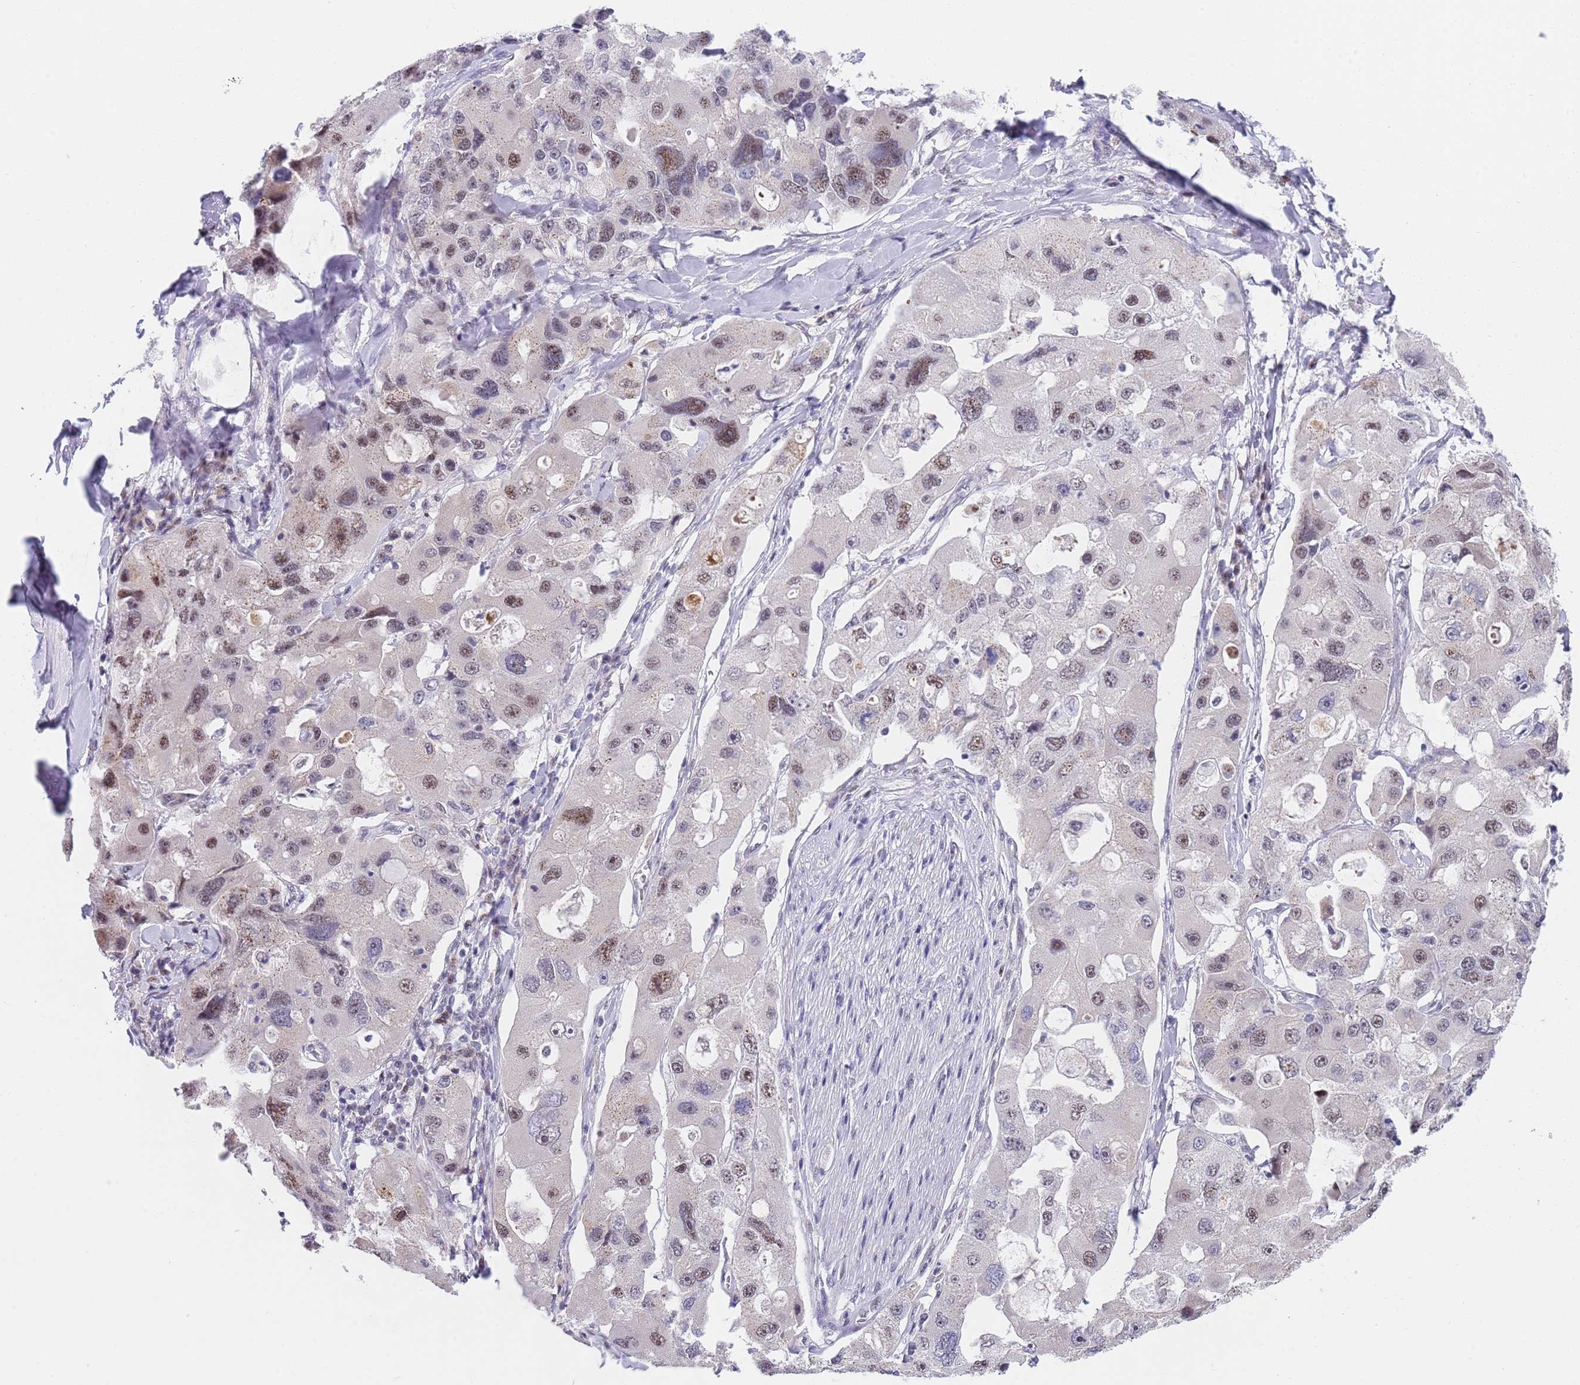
{"staining": {"intensity": "weak", "quantity": "25%-75%", "location": "nuclear"}, "tissue": "lung cancer", "cell_type": "Tumor cells", "image_type": "cancer", "snomed": [{"axis": "morphology", "description": "Adenocarcinoma, NOS"}, {"axis": "topography", "description": "Lung"}], "caption": "An IHC photomicrograph of tumor tissue is shown. Protein staining in brown highlights weak nuclear positivity in lung cancer within tumor cells. (IHC, brightfield microscopy, high magnification).", "gene": "PLCL2", "patient": {"sex": "female", "age": 54}}